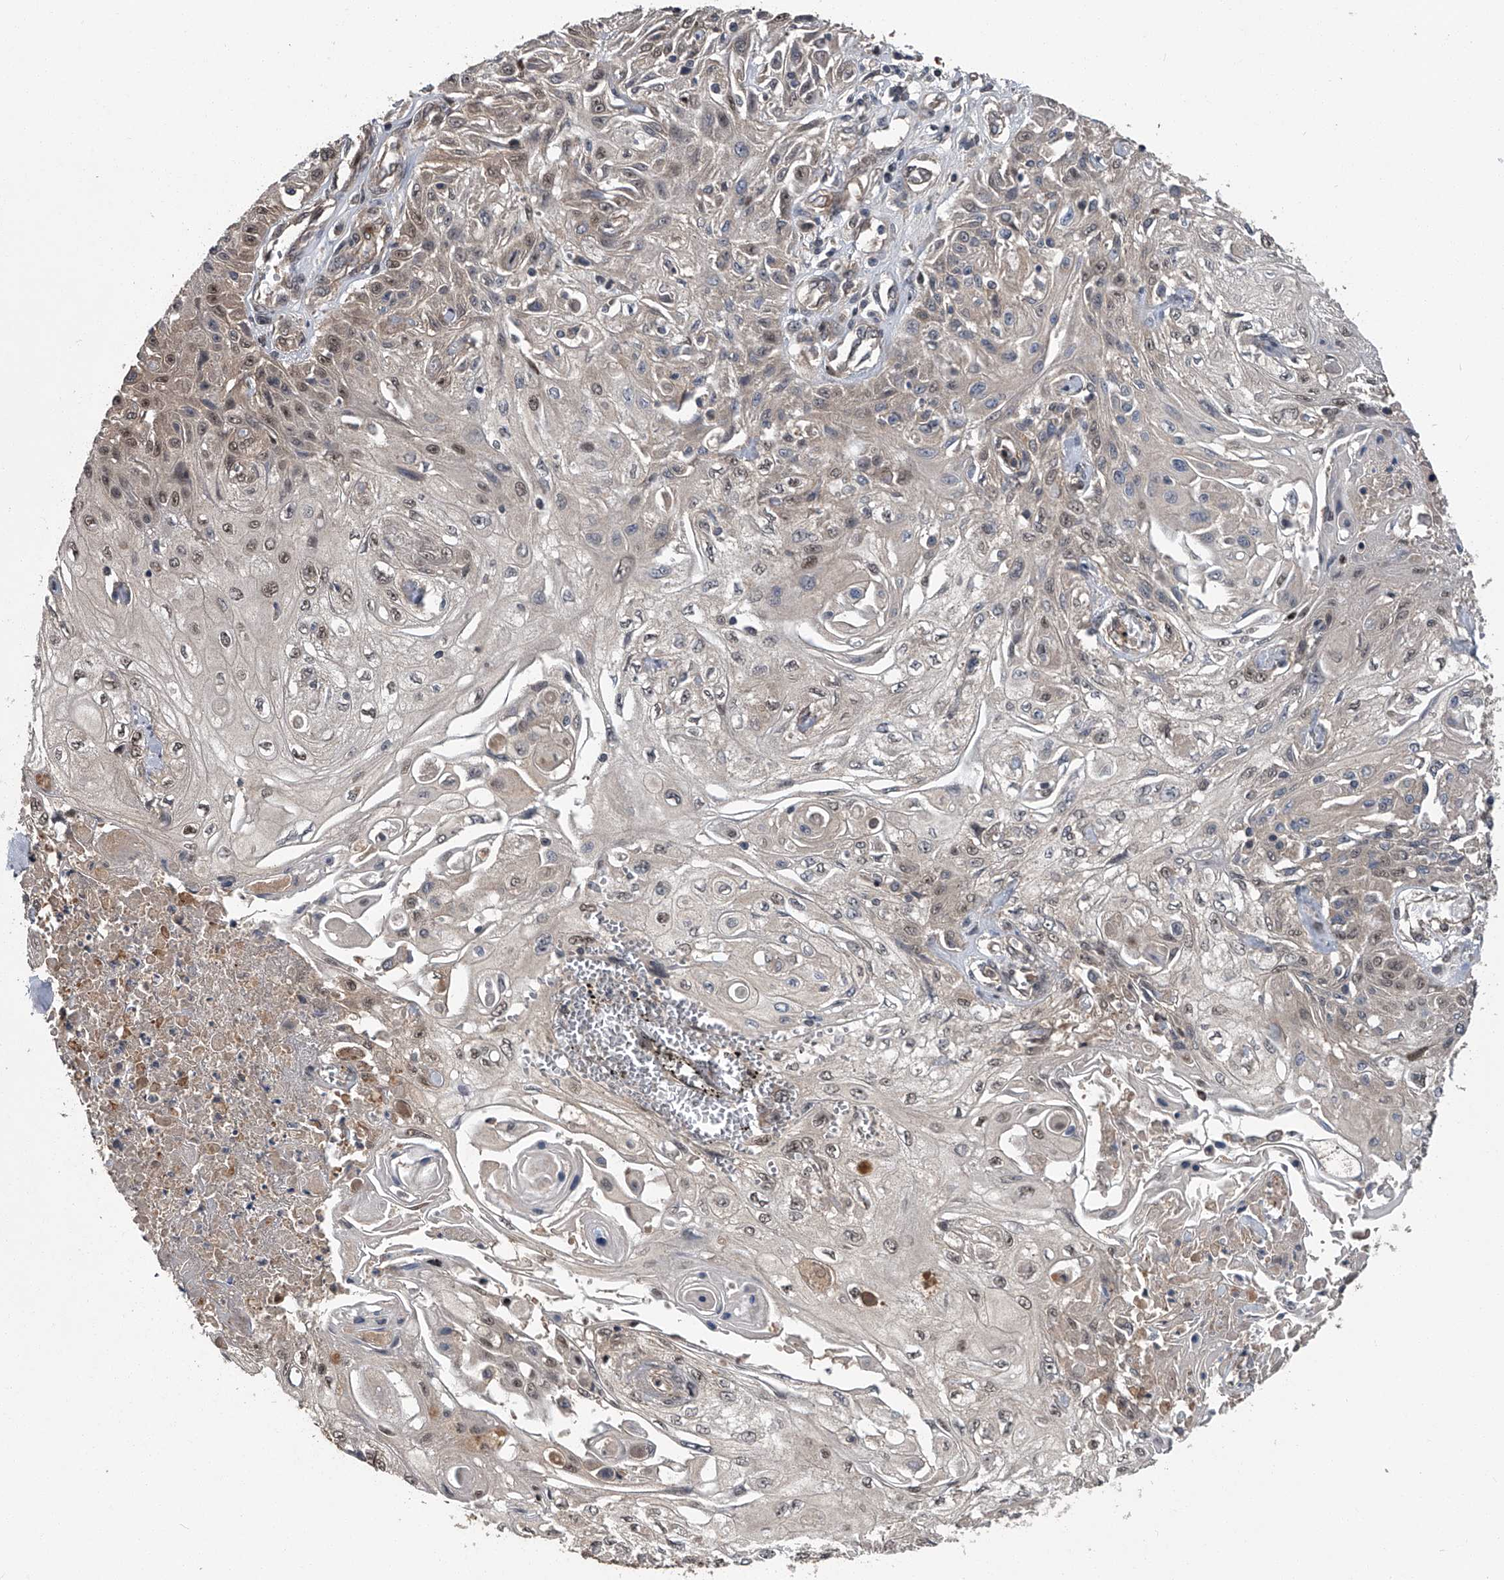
{"staining": {"intensity": "weak", "quantity": "25%-75%", "location": "cytoplasmic/membranous,nuclear"}, "tissue": "skin cancer", "cell_type": "Tumor cells", "image_type": "cancer", "snomed": [{"axis": "morphology", "description": "Squamous cell carcinoma, NOS"}, {"axis": "morphology", "description": "Squamous cell carcinoma, metastatic, NOS"}, {"axis": "topography", "description": "Skin"}, {"axis": "topography", "description": "Lymph node"}], "caption": "A high-resolution histopathology image shows IHC staining of skin cancer, which exhibits weak cytoplasmic/membranous and nuclear expression in about 25%-75% of tumor cells.", "gene": "SLC12A8", "patient": {"sex": "male", "age": 75}}